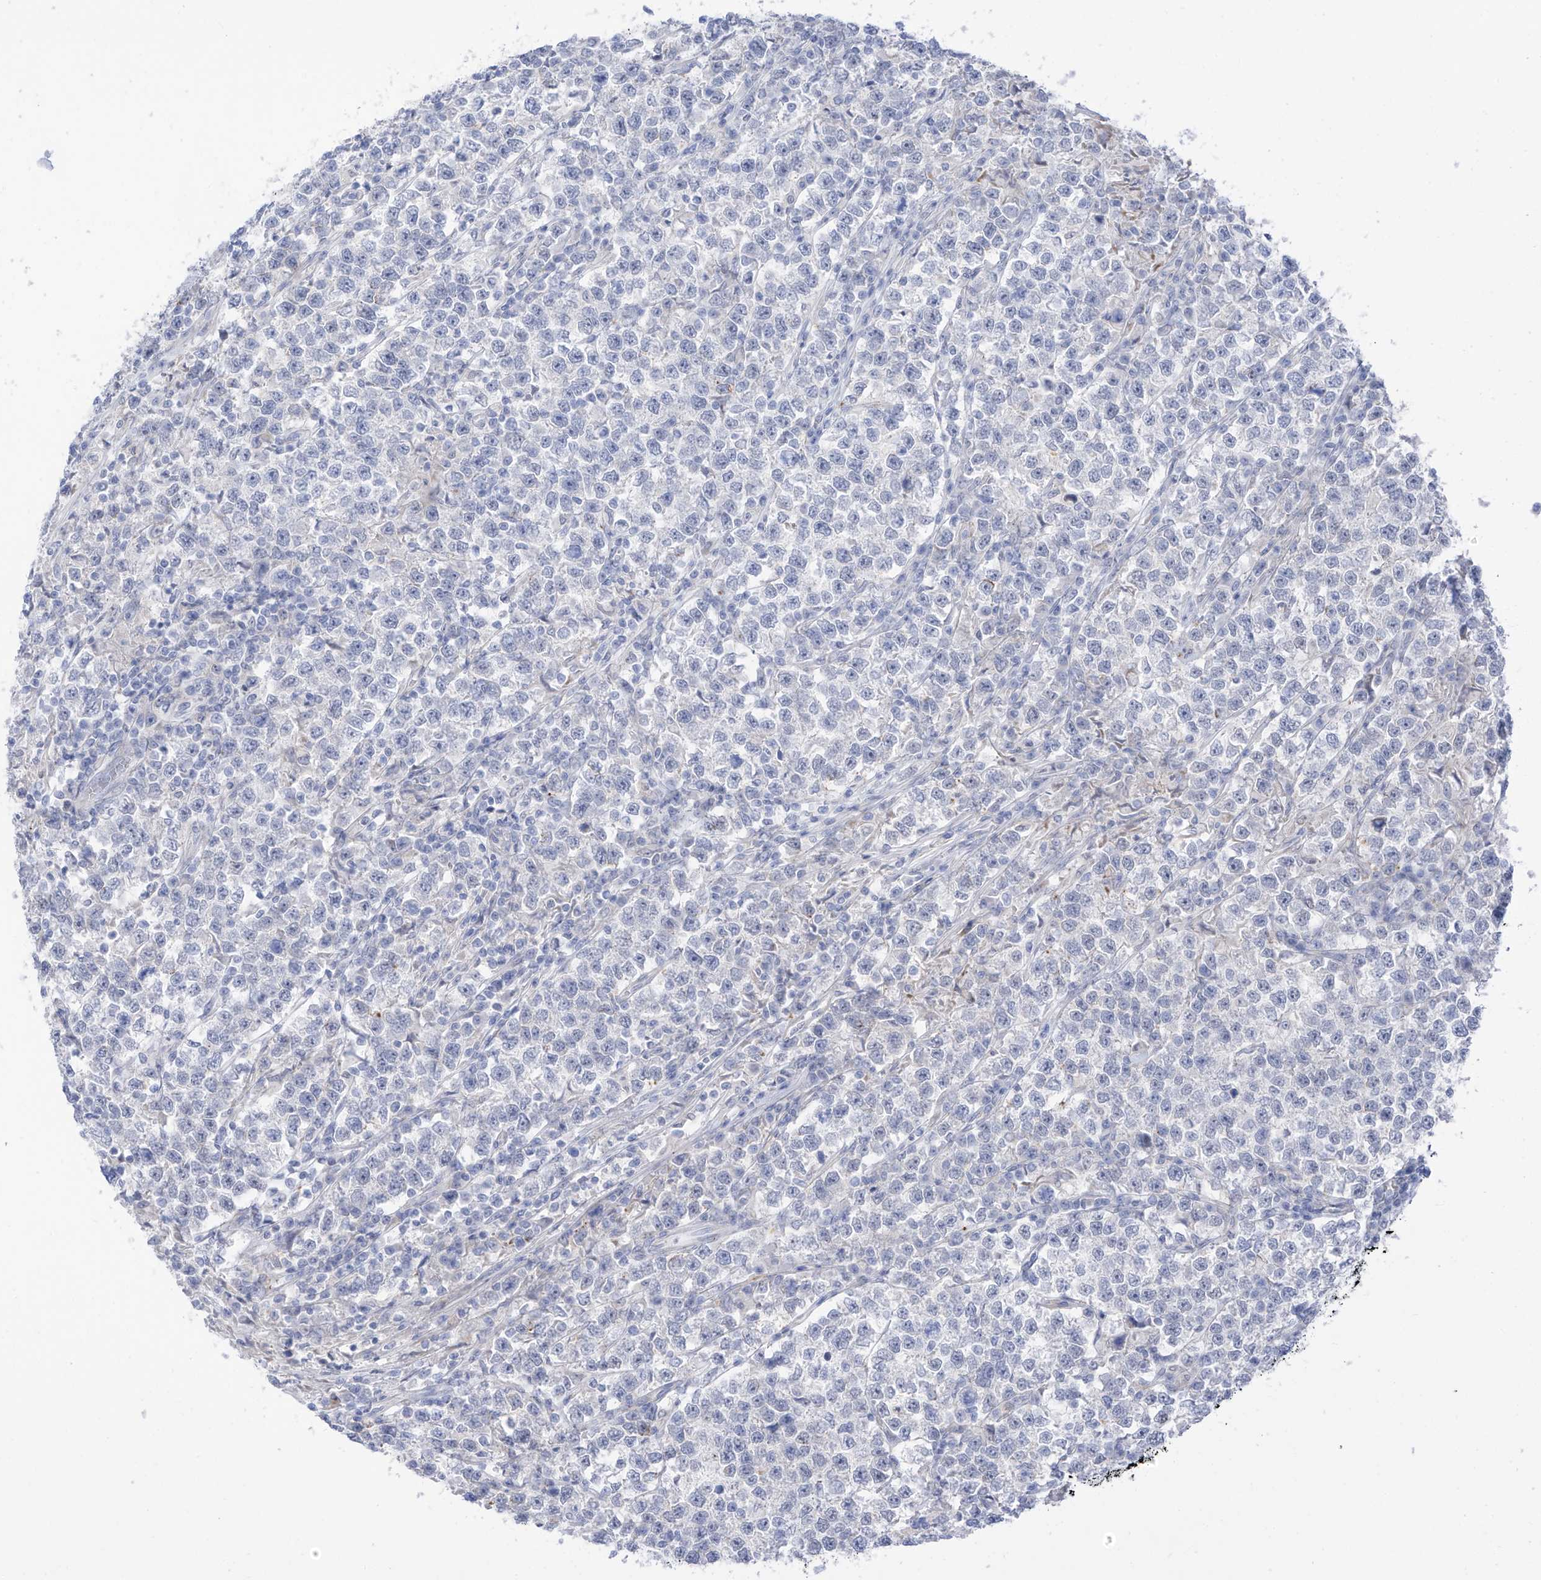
{"staining": {"intensity": "negative", "quantity": "none", "location": "none"}, "tissue": "testis cancer", "cell_type": "Tumor cells", "image_type": "cancer", "snomed": [{"axis": "morphology", "description": "Normal tissue, NOS"}, {"axis": "morphology", "description": "Seminoma, NOS"}, {"axis": "topography", "description": "Testis"}], "caption": "Immunohistochemical staining of testis seminoma exhibits no significant positivity in tumor cells.", "gene": "PSPH", "patient": {"sex": "male", "age": 43}}